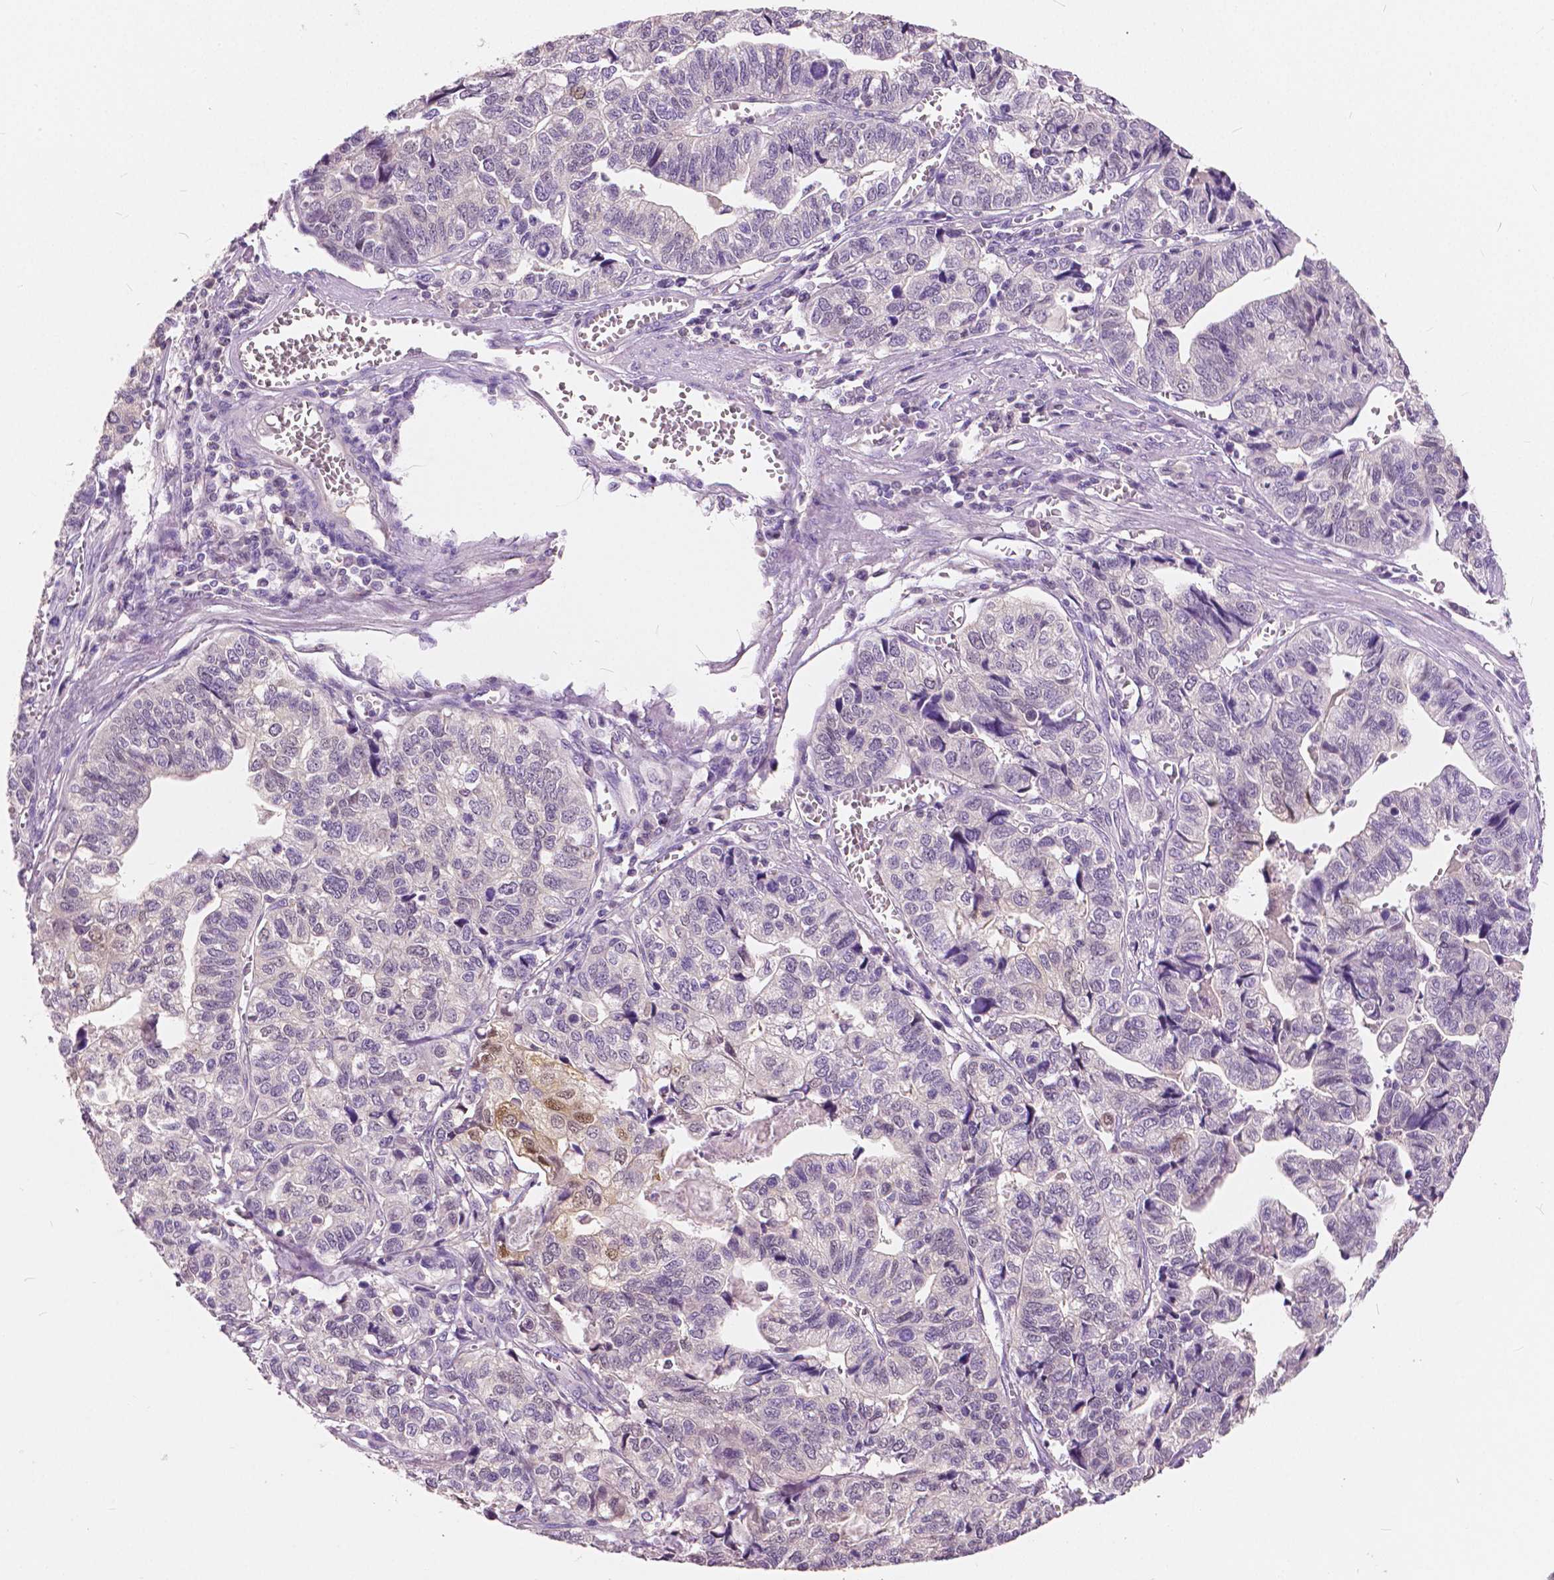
{"staining": {"intensity": "negative", "quantity": "none", "location": "none"}, "tissue": "stomach cancer", "cell_type": "Tumor cells", "image_type": "cancer", "snomed": [{"axis": "morphology", "description": "Adenocarcinoma, NOS"}, {"axis": "topography", "description": "Stomach, upper"}], "caption": "DAB (3,3'-diaminobenzidine) immunohistochemical staining of adenocarcinoma (stomach) shows no significant expression in tumor cells.", "gene": "TKFC", "patient": {"sex": "female", "age": 67}}